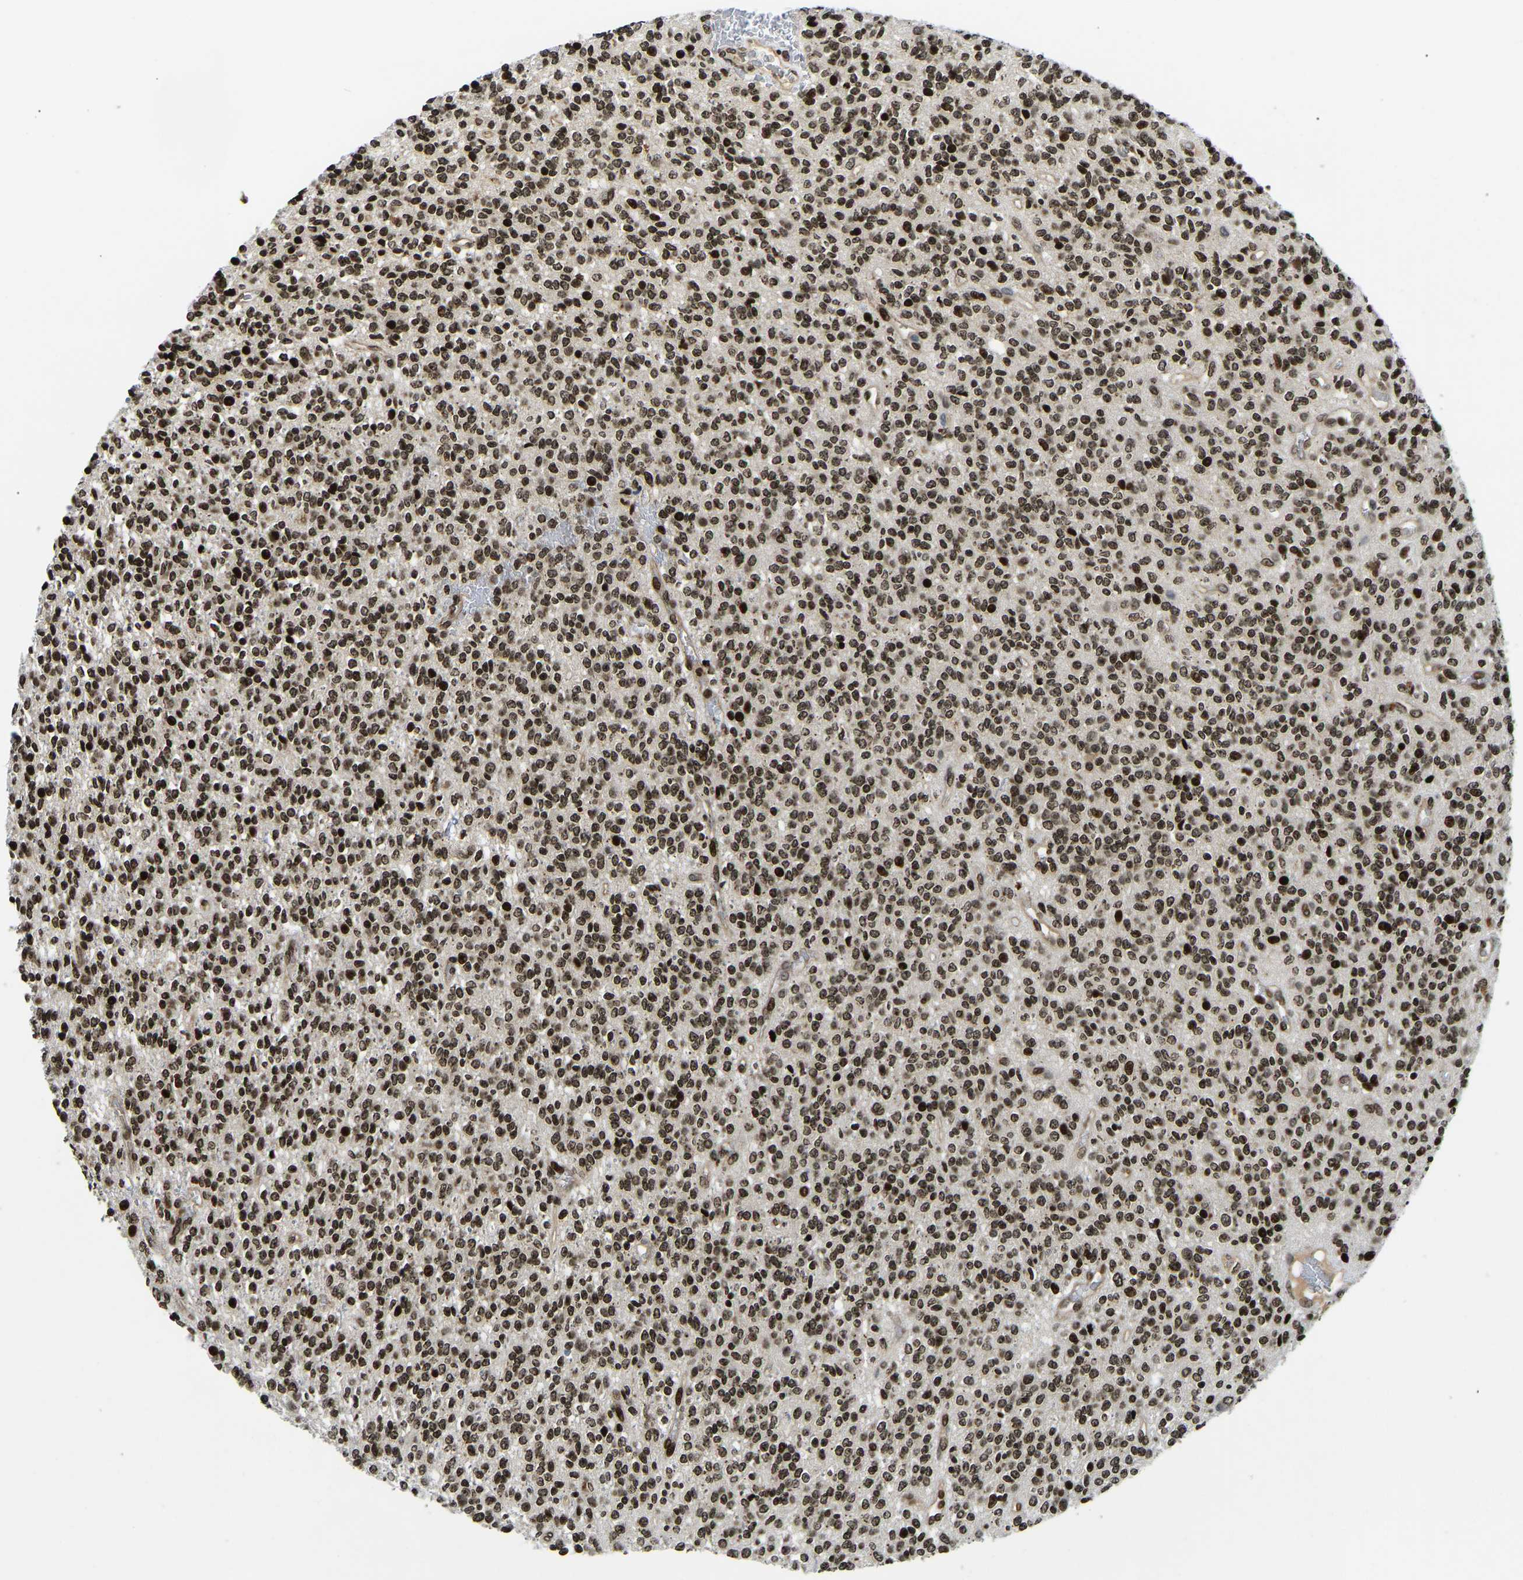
{"staining": {"intensity": "strong", "quantity": ">75%", "location": "nuclear"}, "tissue": "glioma", "cell_type": "Tumor cells", "image_type": "cancer", "snomed": [{"axis": "morphology", "description": "Glioma, malignant, High grade"}, {"axis": "topography", "description": "Brain"}], "caption": "Human malignant glioma (high-grade) stained with a protein marker reveals strong staining in tumor cells.", "gene": "LRRC61", "patient": {"sex": "male", "age": 34}}